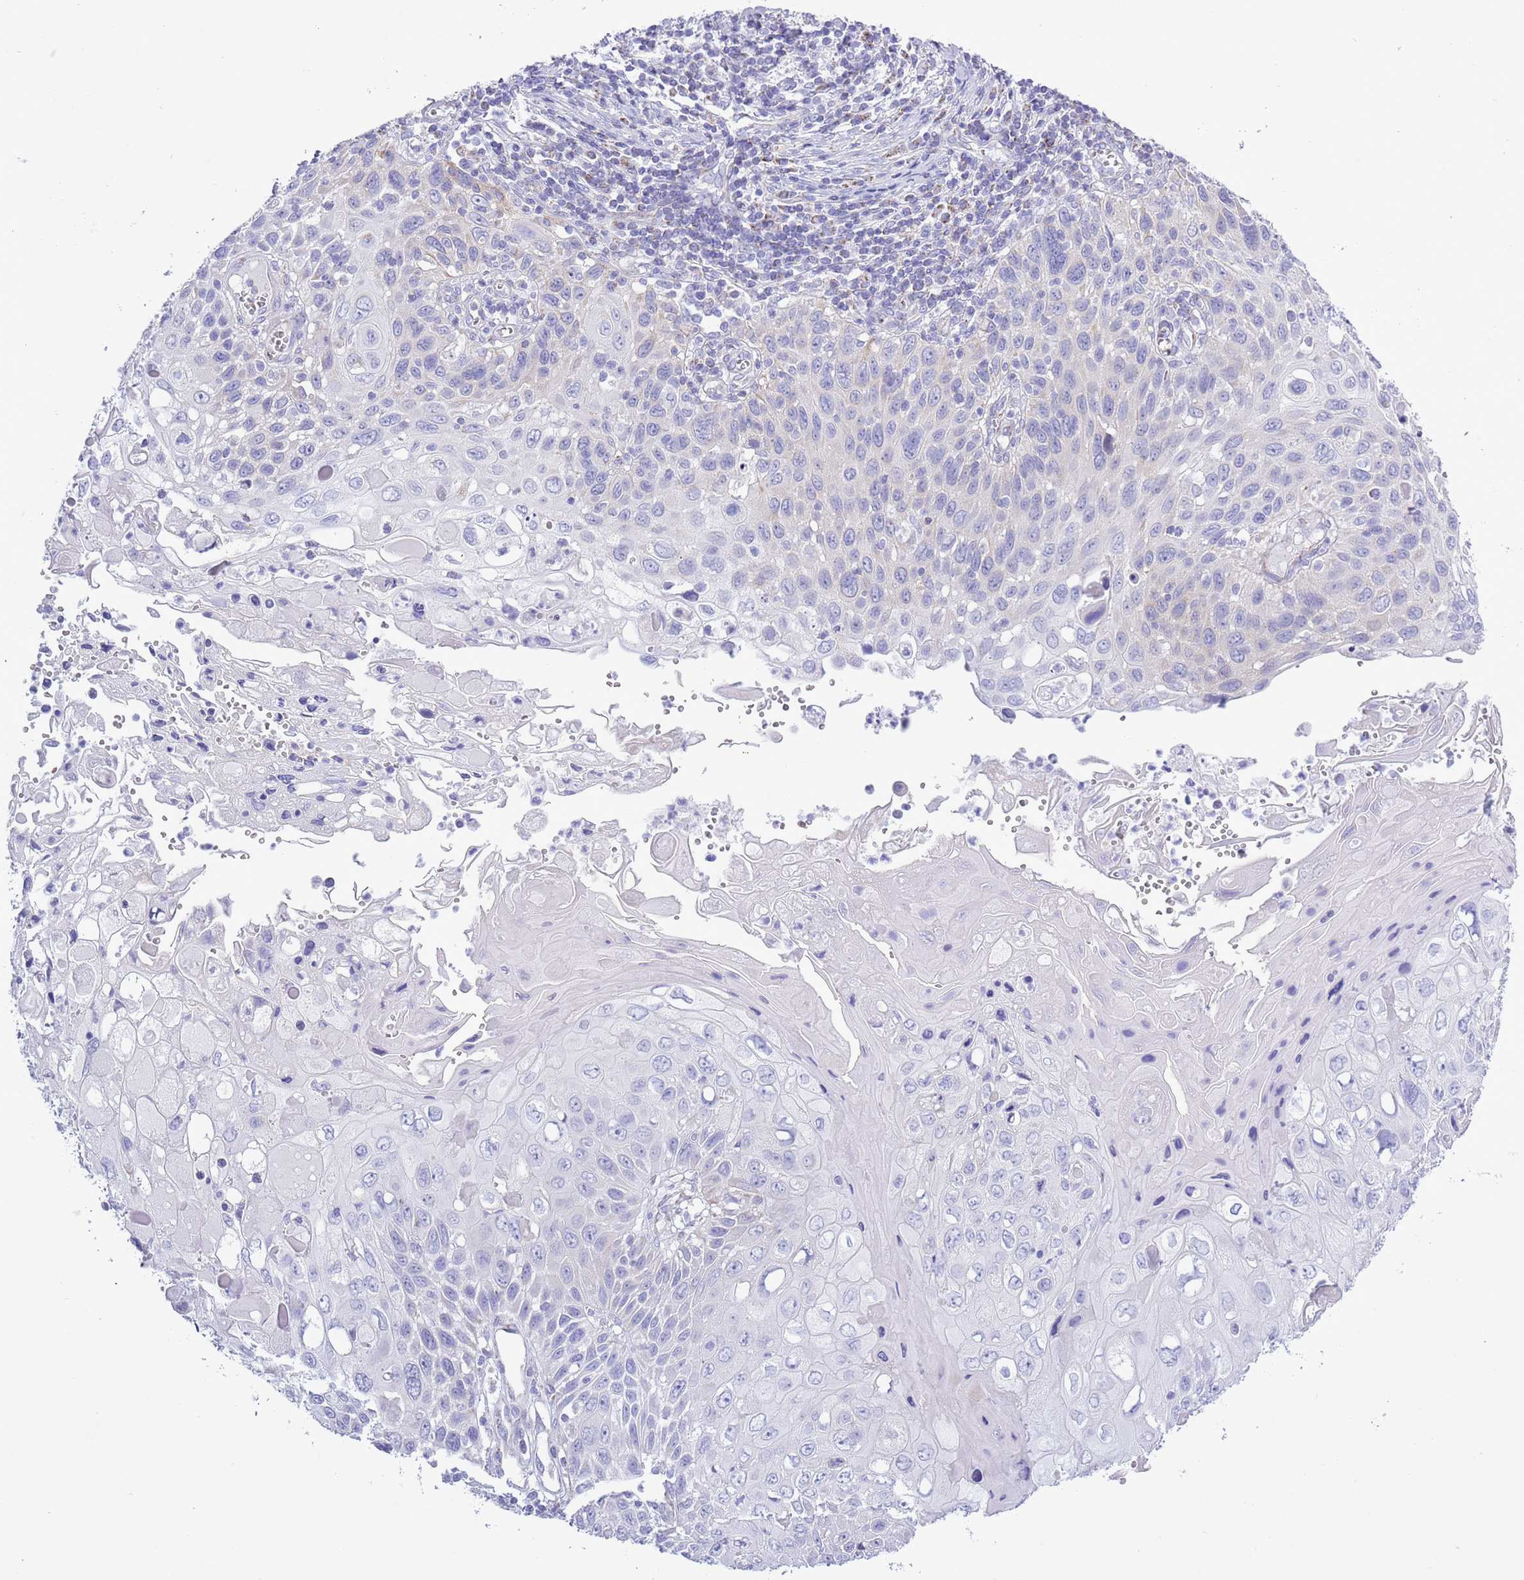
{"staining": {"intensity": "negative", "quantity": "none", "location": "none"}, "tissue": "cervical cancer", "cell_type": "Tumor cells", "image_type": "cancer", "snomed": [{"axis": "morphology", "description": "Squamous cell carcinoma, NOS"}, {"axis": "topography", "description": "Cervix"}], "caption": "Immunohistochemistry (IHC) histopathology image of human cervical cancer (squamous cell carcinoma) stained for a protein (brown), which demonstrates no positivity in tumor cells. Brightfield microscopy of immunohistochemistry (IHC) stained with DAB (3,3'-diaminobenzidine) (brown) and hematoxylin (blue), captured at high magnification.", "gene": "MOCOS", "patient": {"sex": "female", "age": 70}}